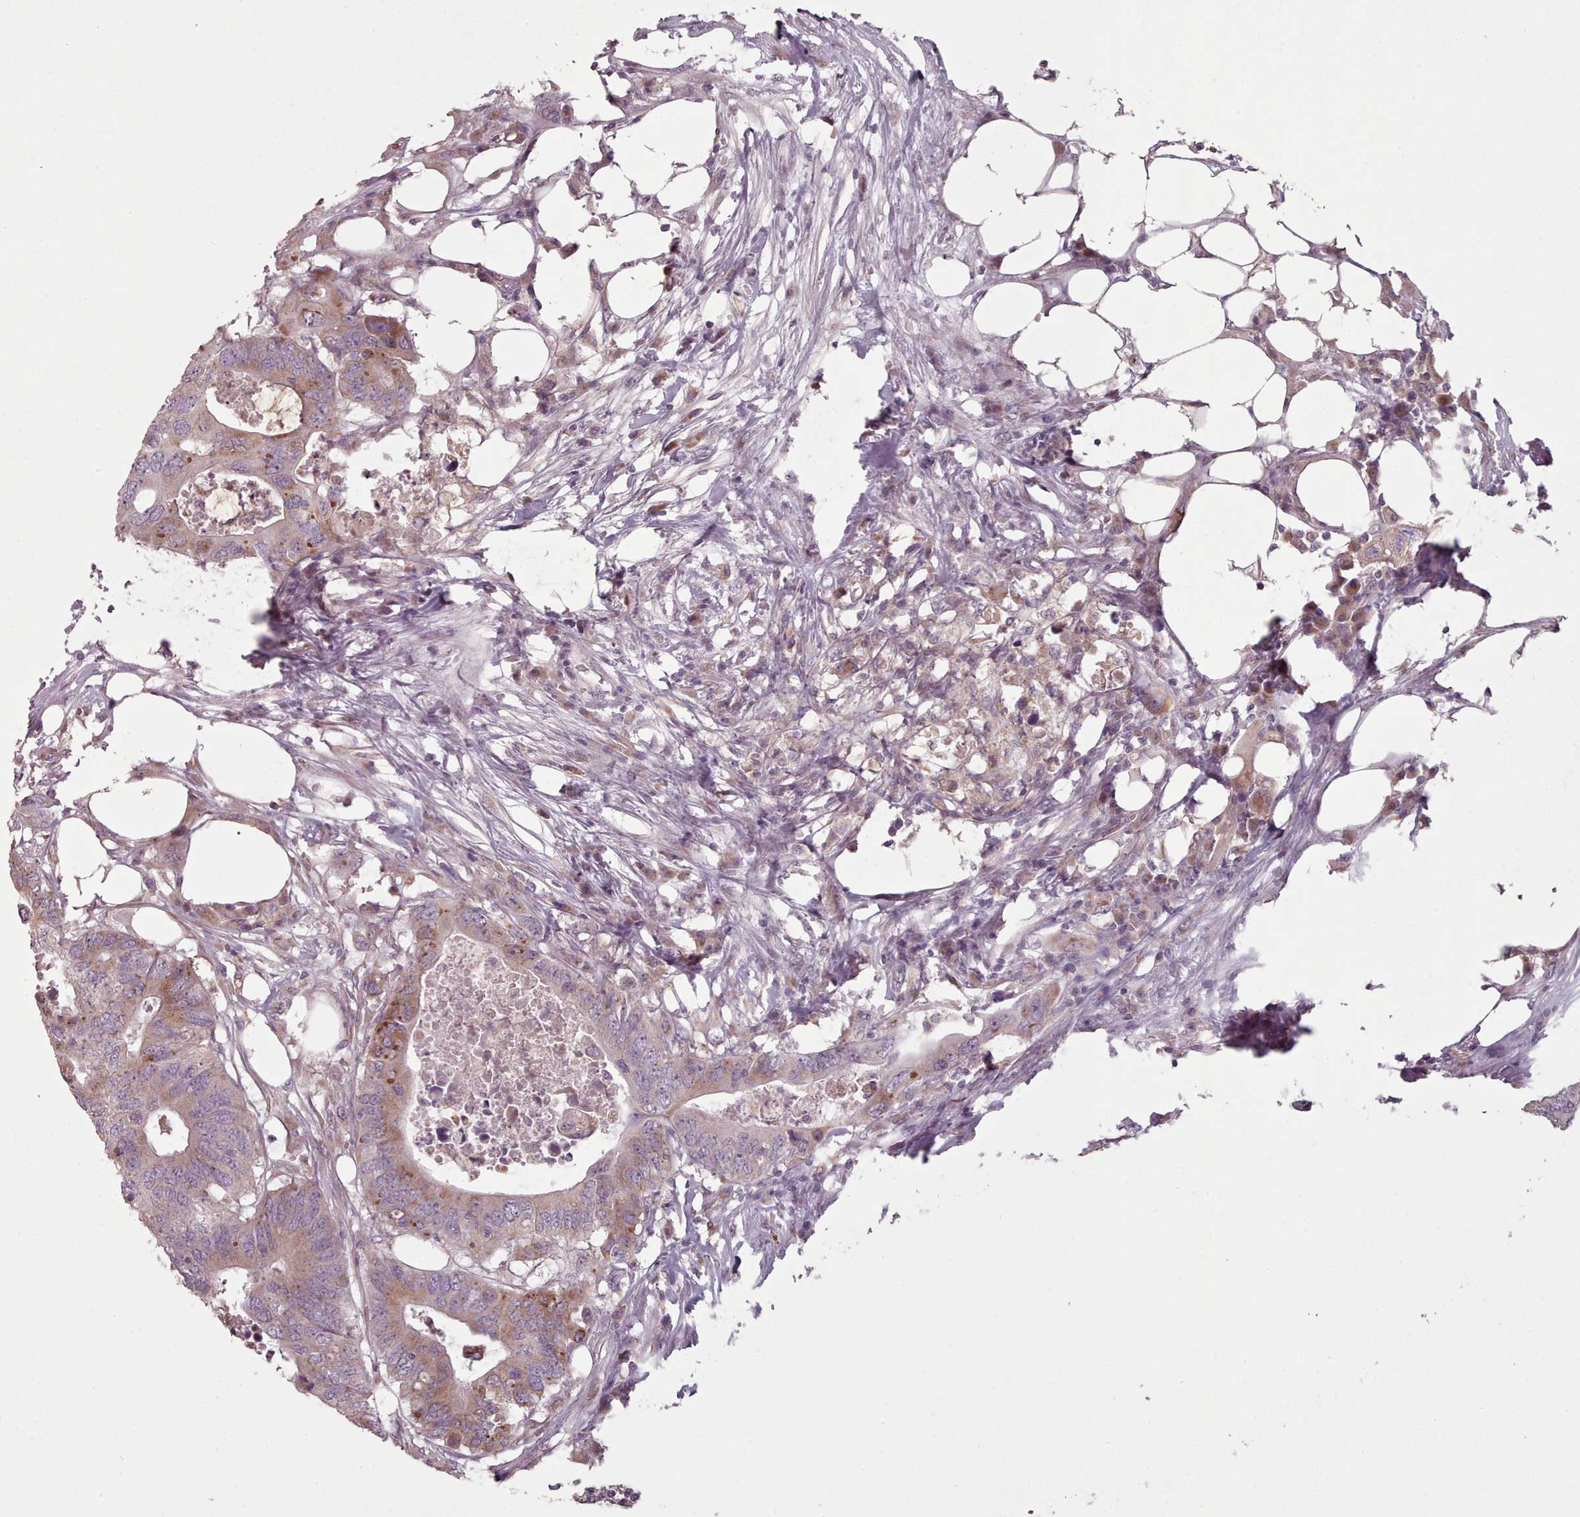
{"staining": {"intensity": "weak", "quantity": "25%-75%", "location": "cytoplasmic/membranous"}, "tissue": "colorectal cancer", "cell_type": "Tumor cells", "image_type": "cancer", "snomed": [{"axis": "morphology", "description": "Adenocarcinoma, NOS"}, {"axis": "topography", "description": "Colon"}], "caption": "This histopathology image demonstrates immunohistochemistry (IHC) staining of colorectal adenocarcinoma, with low weak cytoplasmic/membranous staining in approximately 25%-75% of tumor cells.", "gene": "LAPTM5", "patient": {"sex": "male", "age": 71}}